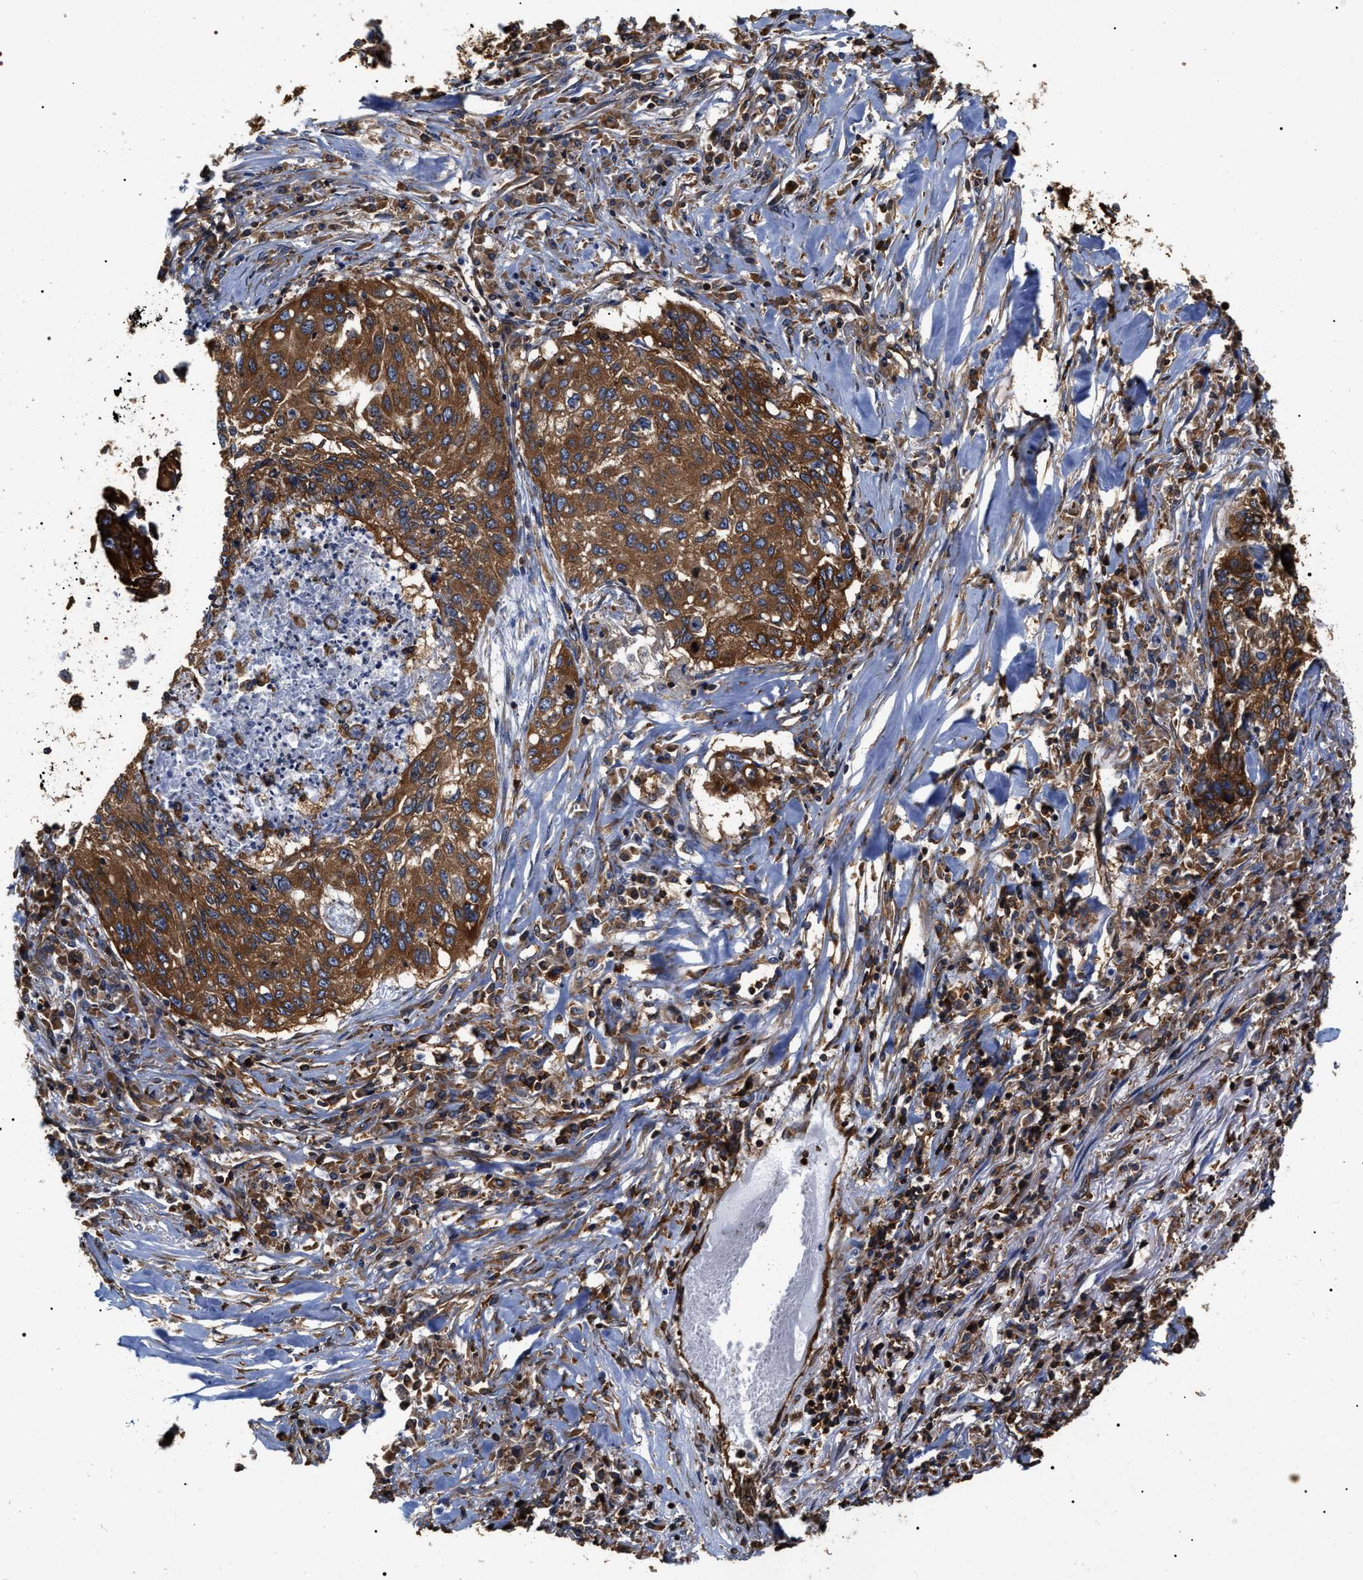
{"staining": {"intensity": "strong", "quantity": ">75%", "location": "cytoplasmic/membranous"}, "tissue": "lung cancer", "cell_type": "Tumor cells", "image_type": "cancer", "snomed": [{"axis": "morphology", "description": "Squamous cell carcinoma, NOS"}, {"axis": "topography", "description": "Lung"}], "caption": "Brown immunohistochemical staining in human lung squamous cell carcinoma displays strong cytoplasmic/membranous expression in approximately >75% of tumor cells.", "gene": "SERBP1", "patient": {"sex": "female", "age": 63}}